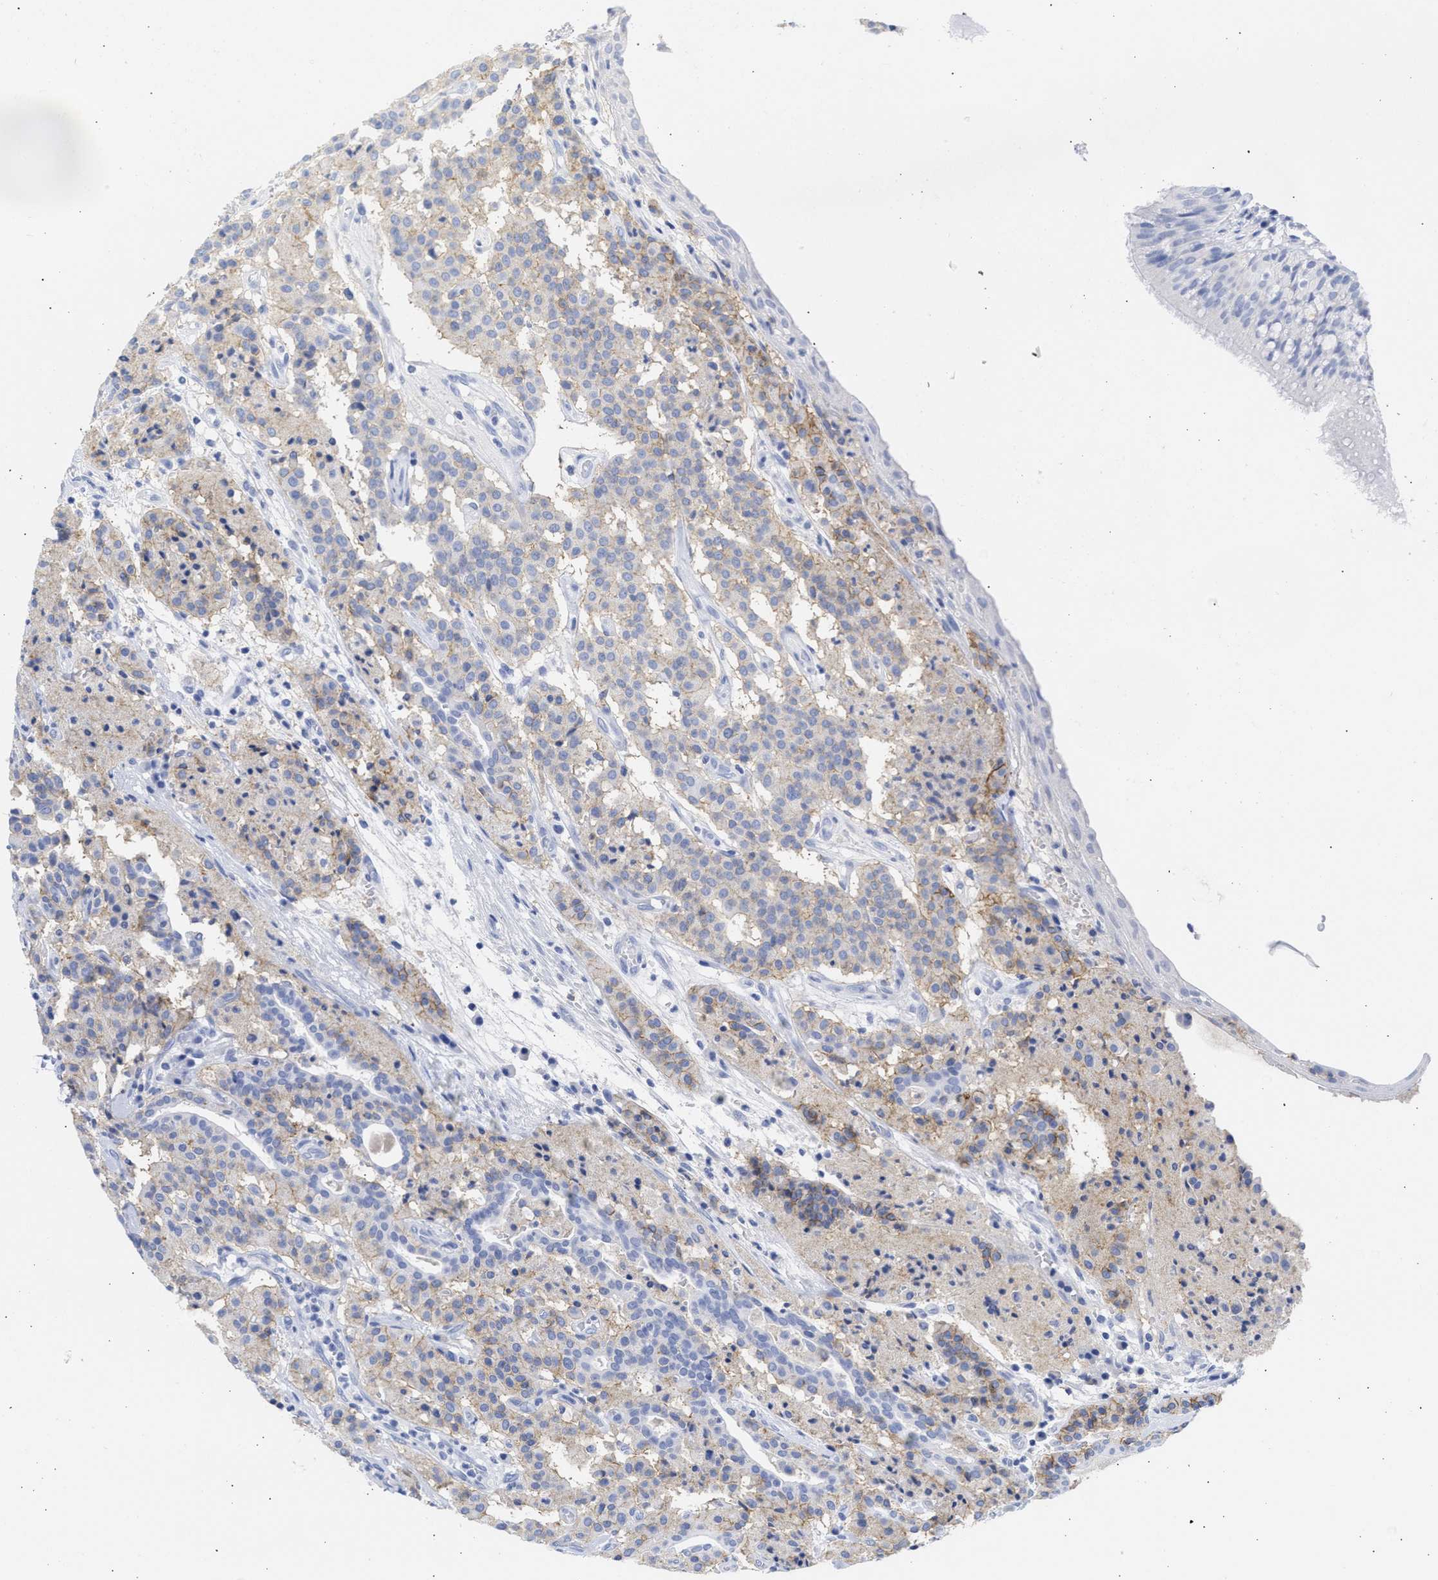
{"staining": {"intensity": "moderate", "quantity": "<25%", "location": "cytoplasmic/membranous"}, "tissue": "carcinoid", "cell_type": "Tumor cells", "image_type": "cancer", "snomed": [{"axis": "morphology", "description": "Carcinoid, malignant, NOS"}, {"axis": "topography", "description": "Lung"}], "caption": "High-power microscopy captured an IHC histopathology image of carcinoid, revealing moderate cytoplasmic/membranous positivity in approximately <25% of tumor cells.", "gene": "NCAM1", "patient": {"sex": "male", "age": 30}}